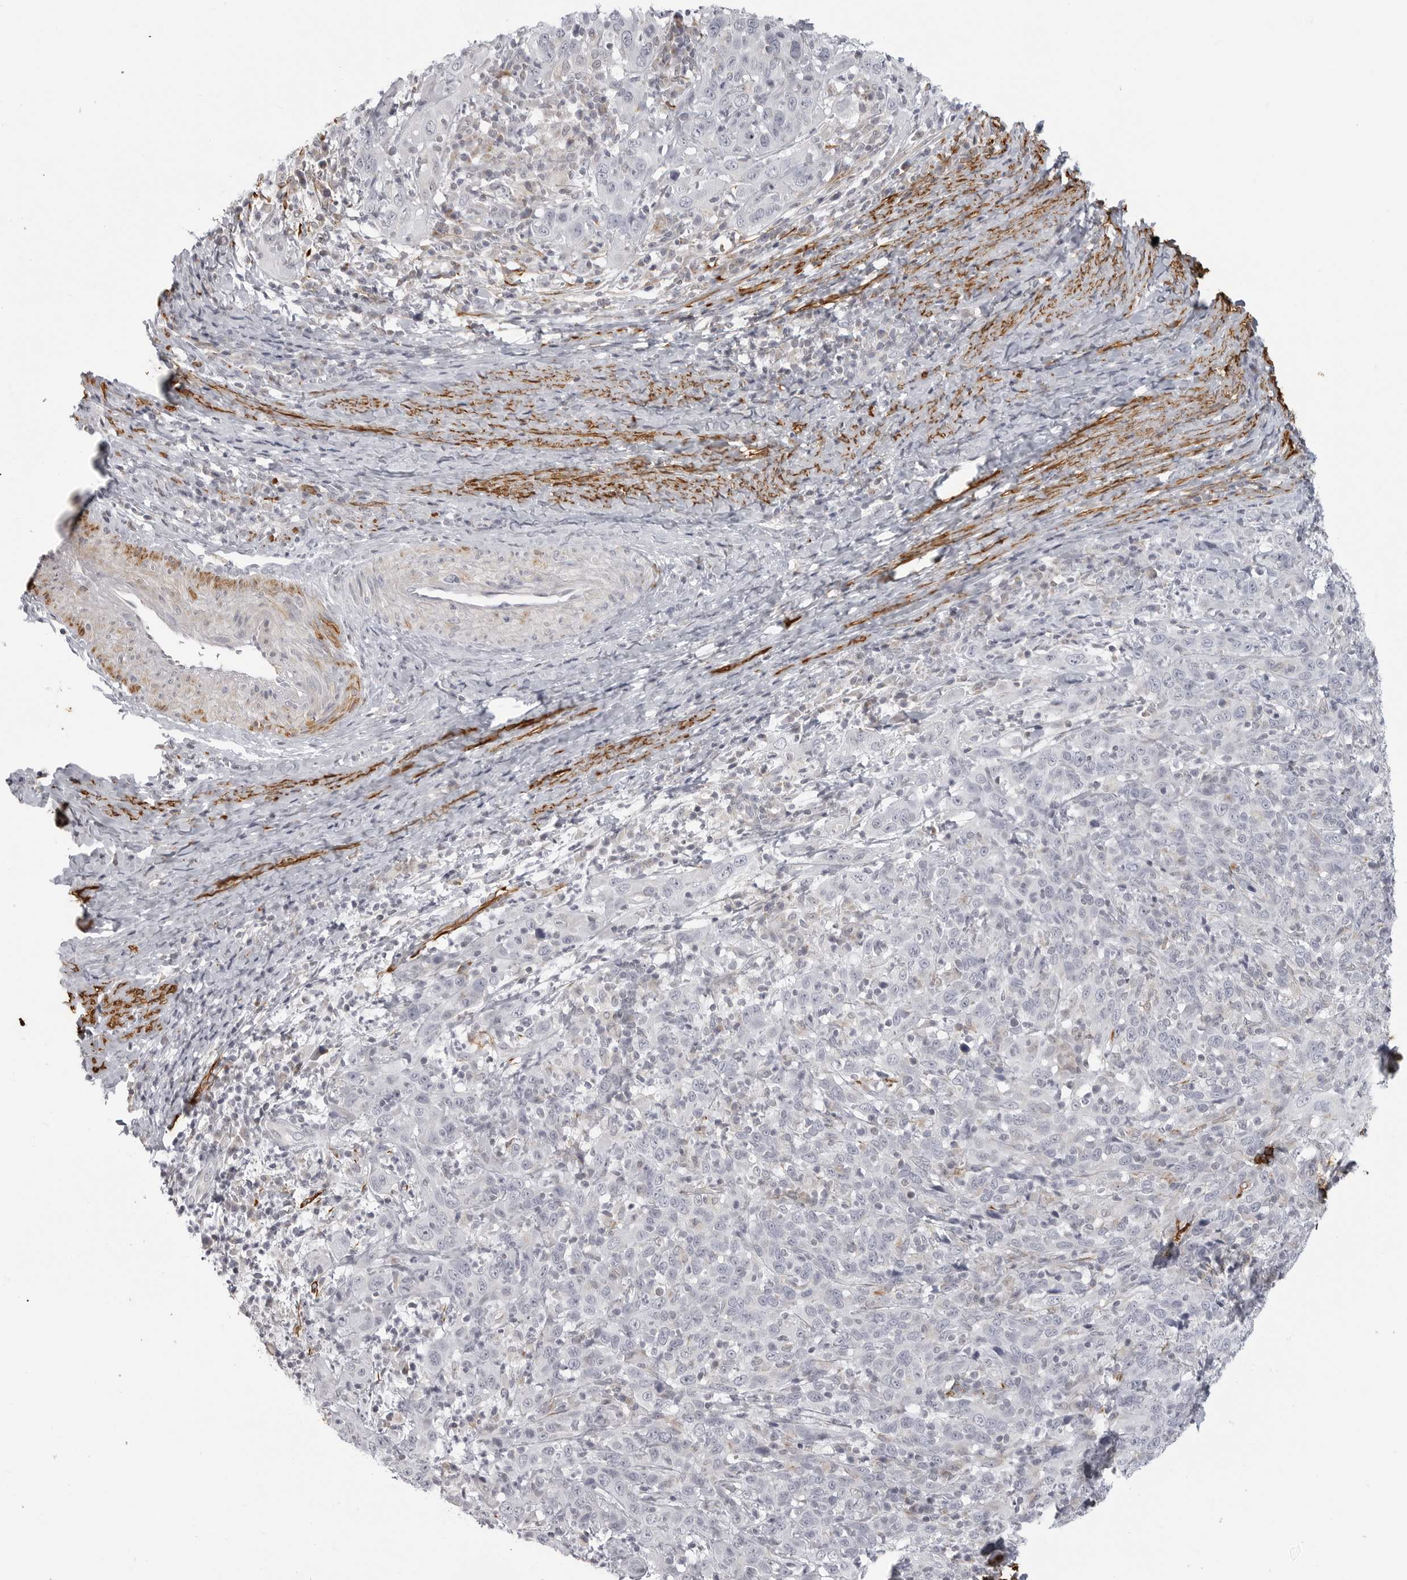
{"staining": {"intensity": "negative", "quantity": "none", "location": "none"}, "tissue": "cervical cancer", "cell_type": "Tumor cells", "image_type": "cancer", "snomed": [{"axis": "morphology", "description": "Squamous cell carcinoma, NOS"}, {"axis": "topography", "description": "Cervix"}], "caption": "There is no significant expression in tumor cells of cervical cancer.", "gene": "MAP7D1", "patient": {"sex": "female", "age": 46}}